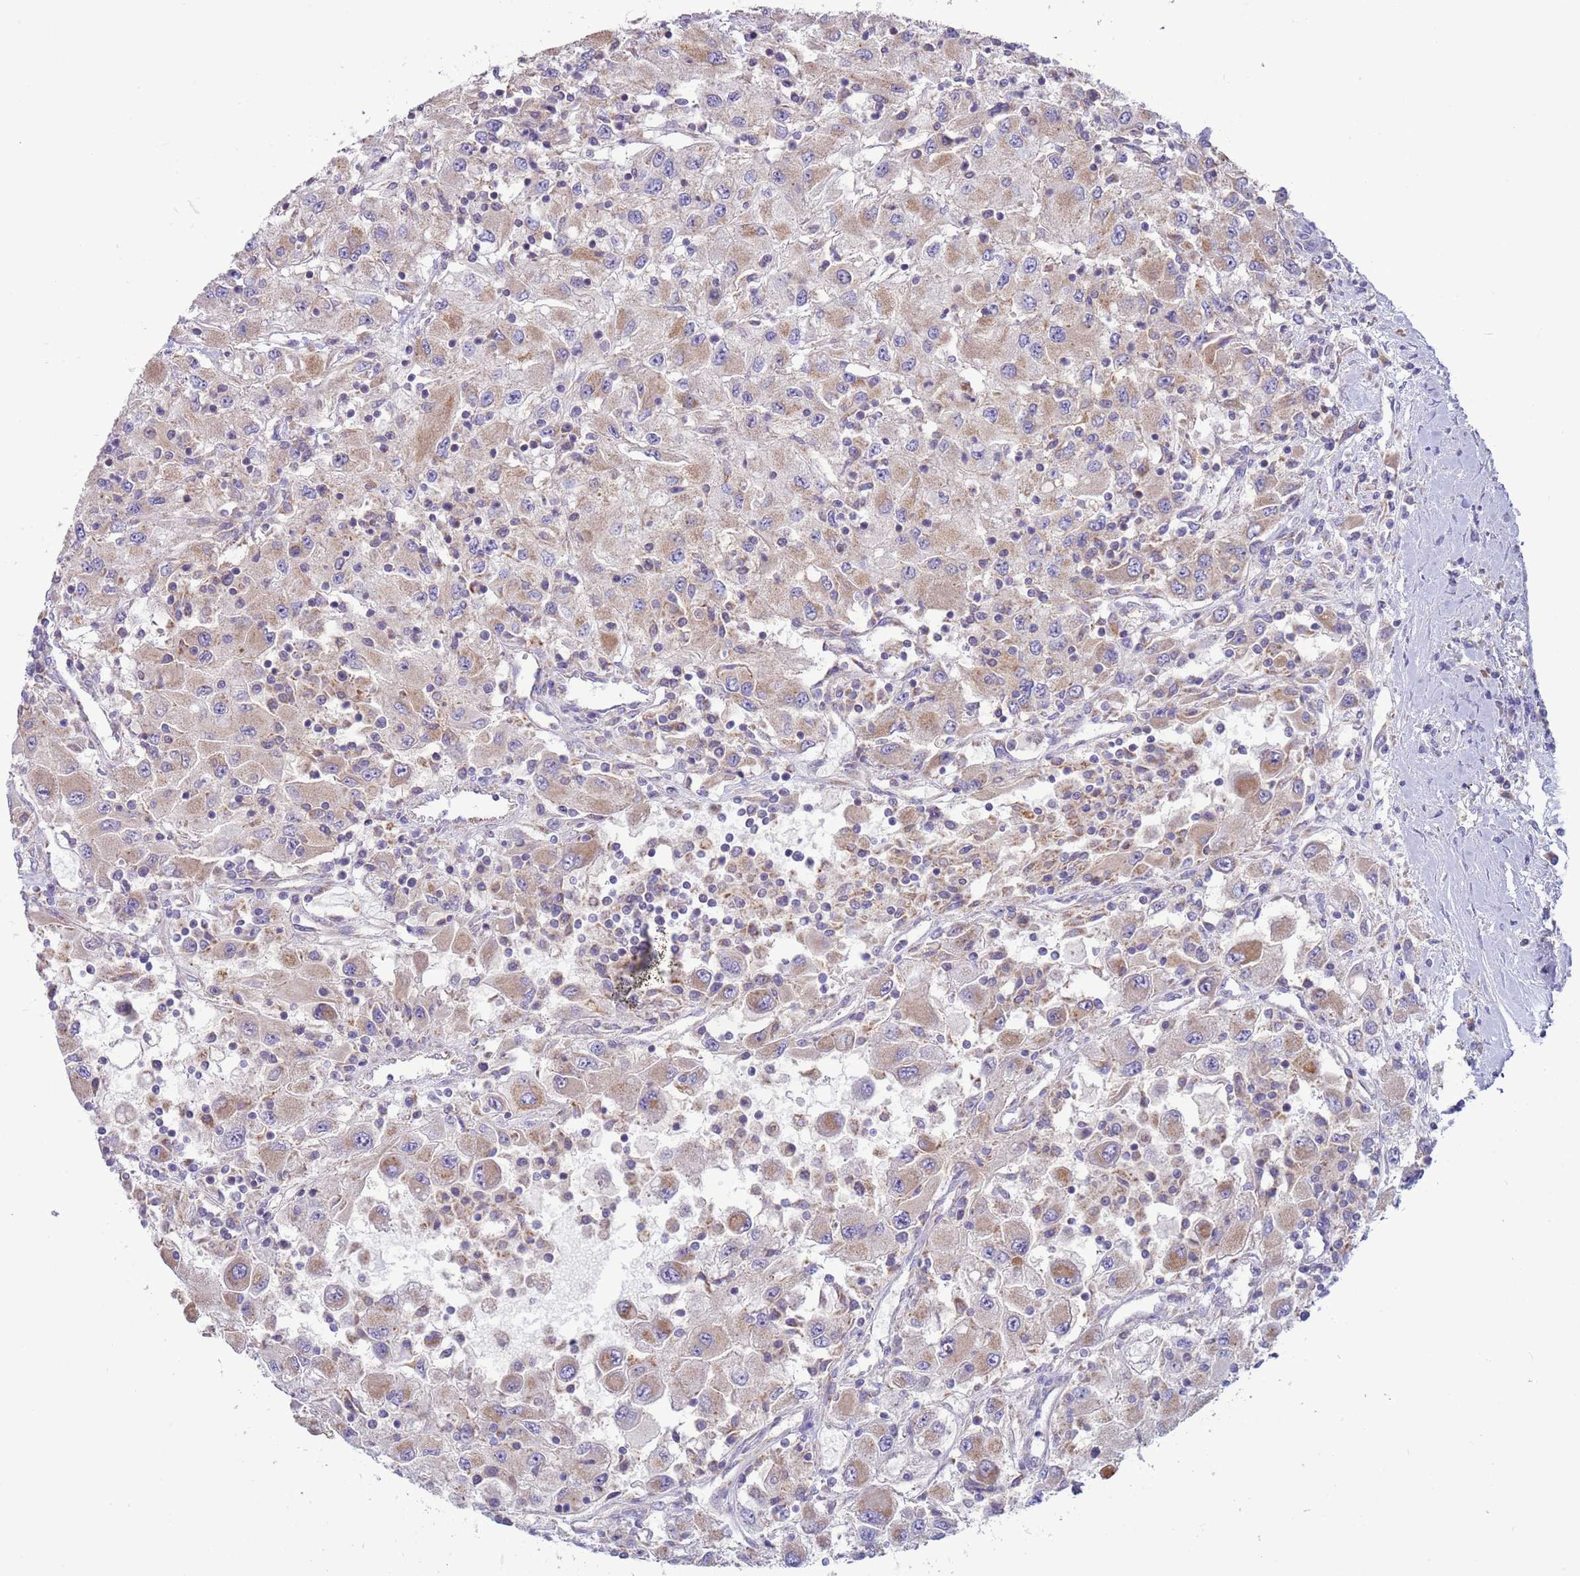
{"staining": {"intensity": "moderate", "quantity": "25%-75%", "location": "cytoplasmic/membranous"}, "tissue": "renal cancer", "cell_type": "Tumor cells", "image_type": "cancer", "snomed": [{"axis": "morphology", "description": "Adenocarcinoma, NOS"}, {"axis": "topography", "description": "Kidney"}], "caption": "A micrograph showing moderate cytoplasmic/membranous staining in approximately 25%-75% of tumor cells in adenocarcinoma (renal), as visualized by brown immunohistochemical staining.", "gene": "UQCRQ", "patient": {"sex": "female", "age": 67}}